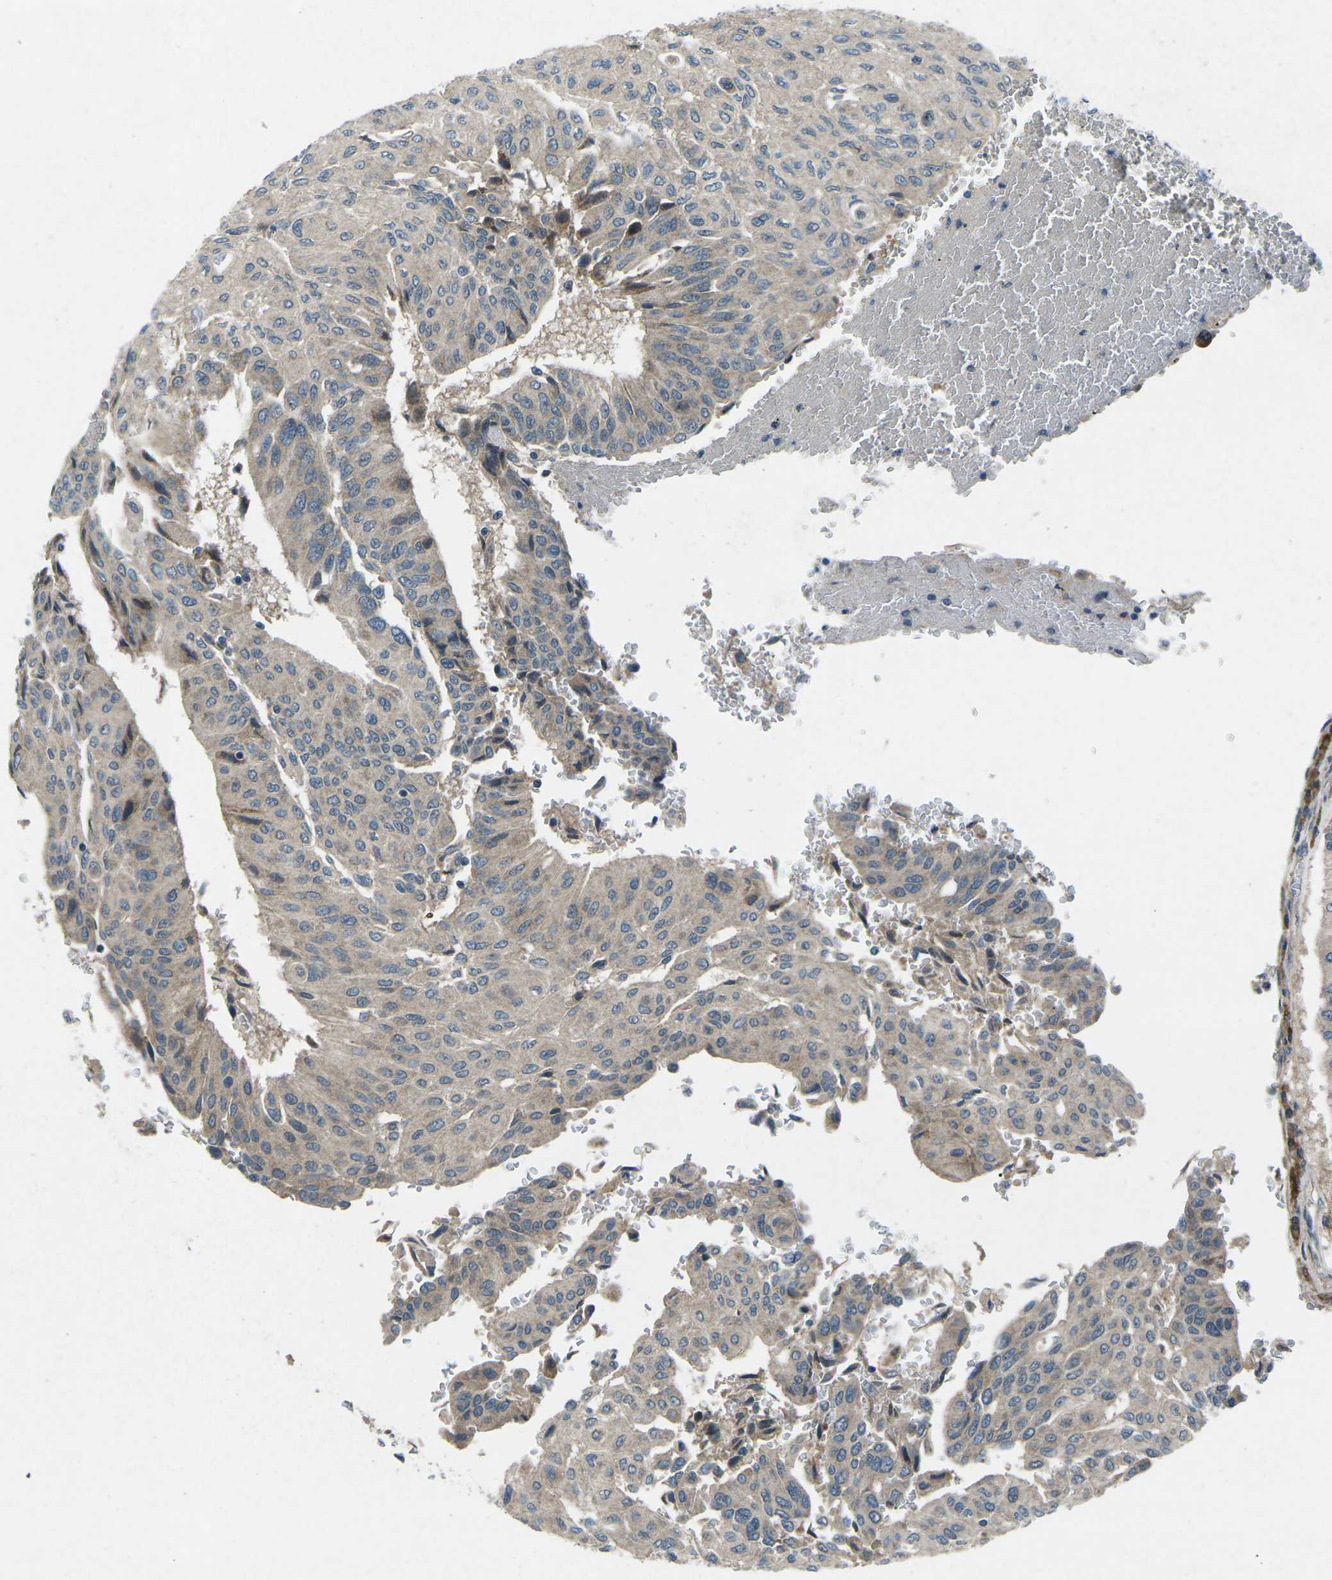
{"staining": {"intensity": "weak", "quantity": ">75%", "location": "cytoplasmic/membranous"}, "tissue": "urothelial cancer", "cell_type": "Tumor cells", "image_type": "cancer", "snomed": [{"axis": "morphology", "description": "Urothelial carcinoma, High grade"}, {"axis": "topography", "description": "Urinary bladder"}], "caption": "IHC (DAB (3,3'-diaminobenzidine)) staining of human urothelial carcinoma (high-grade) displays weak cytoplasmic/membranous protein expression in about >75% of tumor cells.", "gene": "CDK16", "patient": {"sex": "male", "age": 66}}